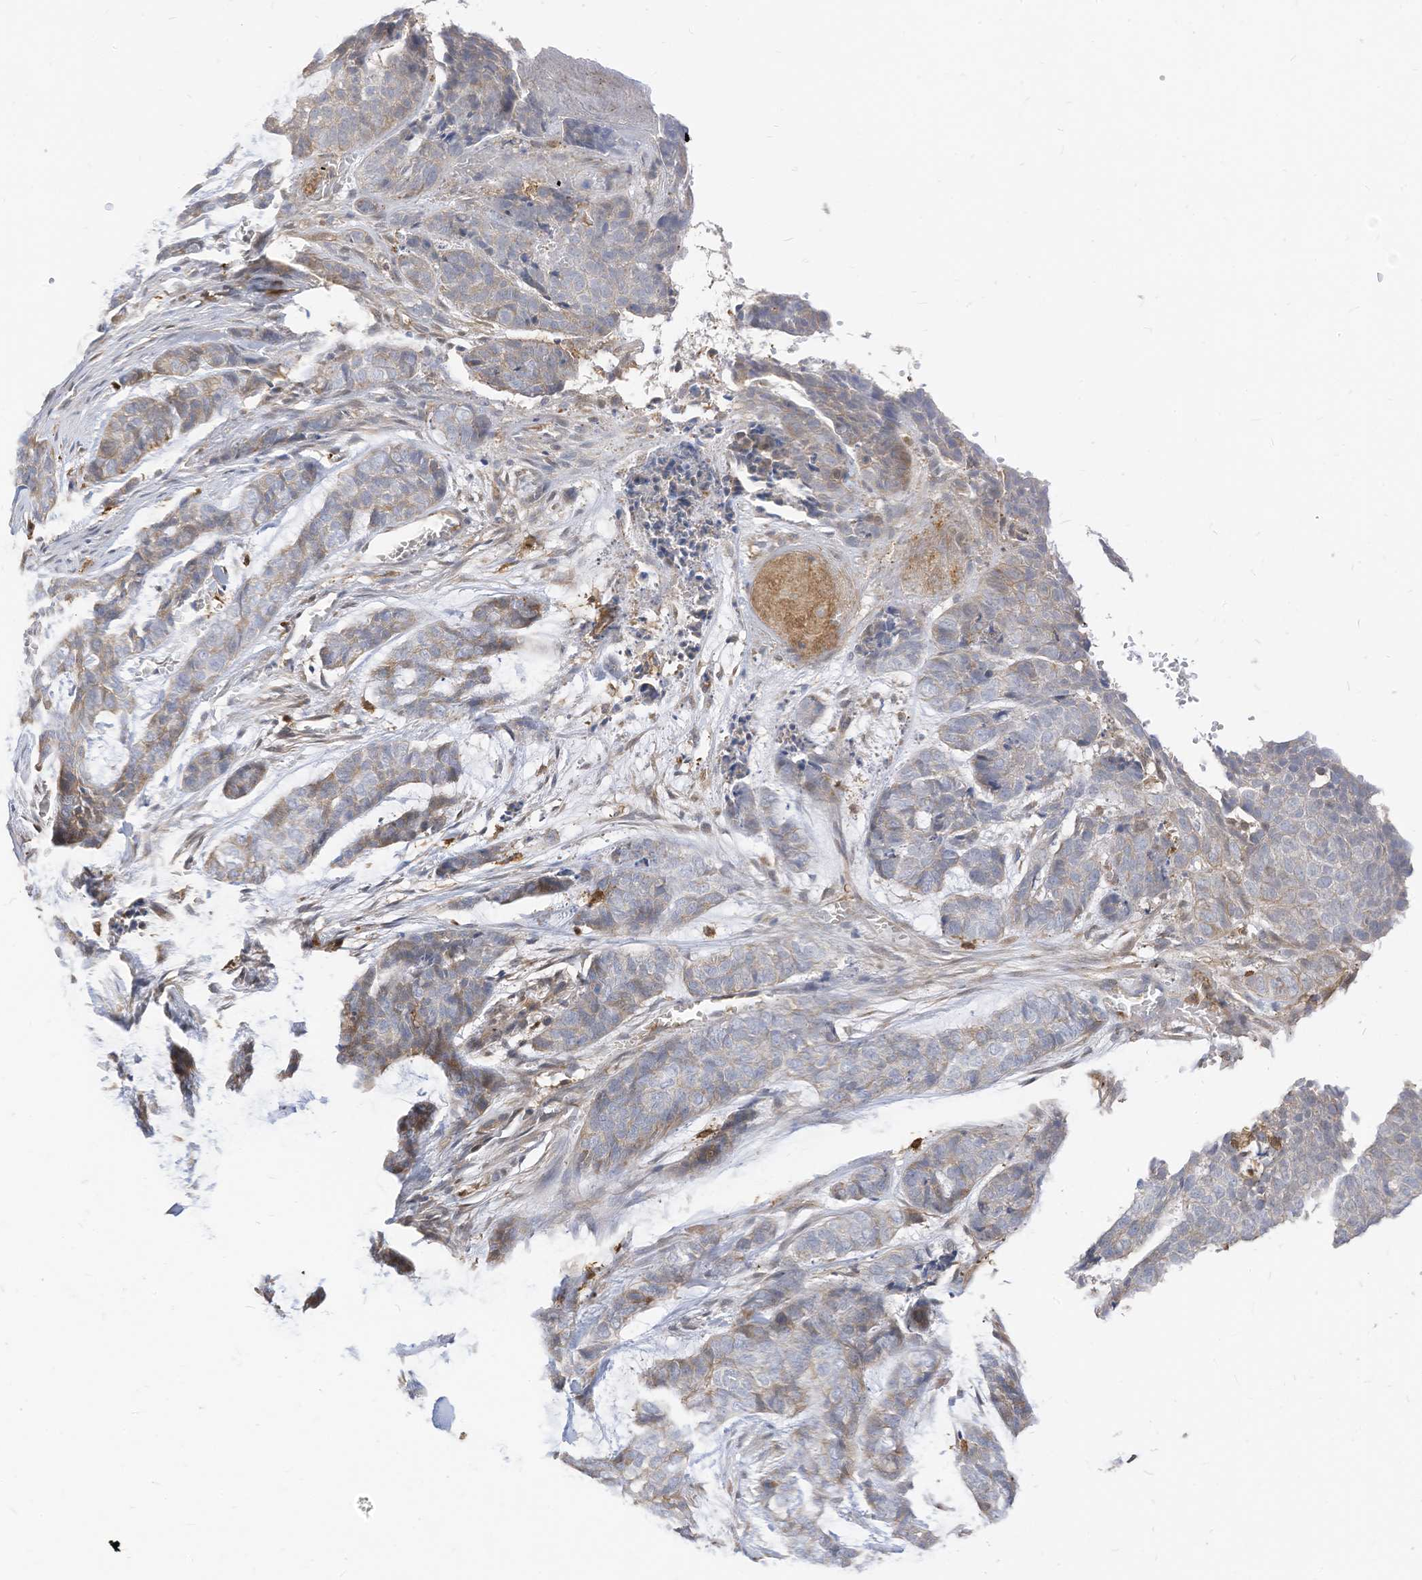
{"staining": {"intensity": "weak", "quantity": "<25%", "location": "cytoplasmic/membranous"}, "tissue": "skin cancer", "cell_type": "Tumor cells", "image_type": "cancer", "snomed": [{"axis": "morphology", "description": "Basal cell carcinoma"}, {"axis": "topography", "description": "Skin"}], "caption": "Histopathology image shows no protein positivity in tumor cells of skin basal cell carcinoma tissue.", "gene": "ATP13A1", "patient": {"sex": "female", "age": 64}}